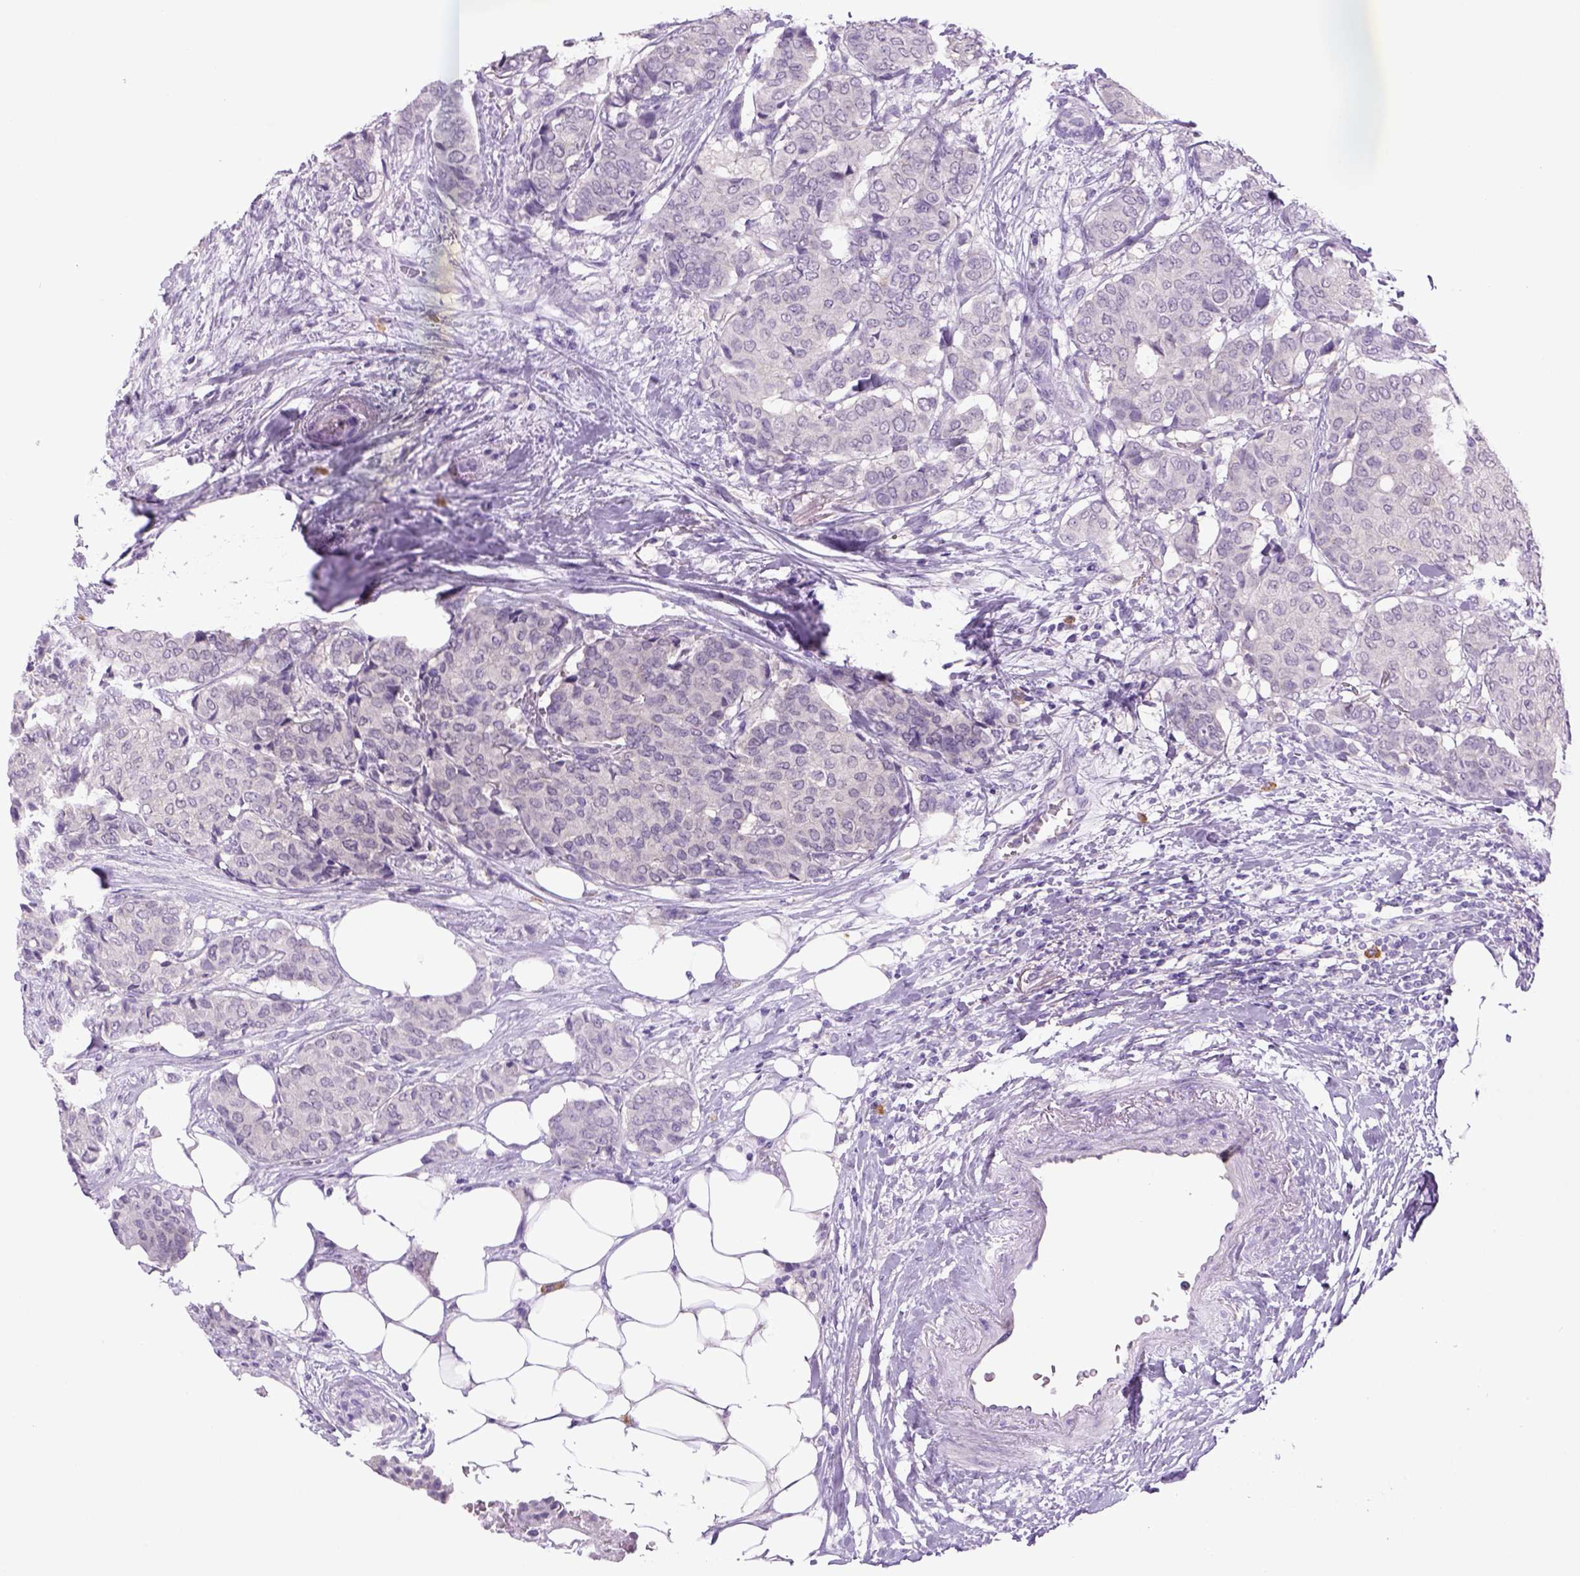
{"staining": {"intensity": "negative", "quantity": "none", "location": "none"}, "tissue": "breast cancer", "cell_type": "Tumor cells", "image_type": "cancer", "snomed": [{"axis": "morphology", "description": "Duct carcinoma"}, {"axis": "topography", "description": "Breast"}], "caption": "A photomicrograph of human invasive ductal carcinoma (breast) is negative for staining in tumor cells. Nuclei are stained in blue.", "gene": "DBH", "patient": {"sex": "female", "age": 75}}